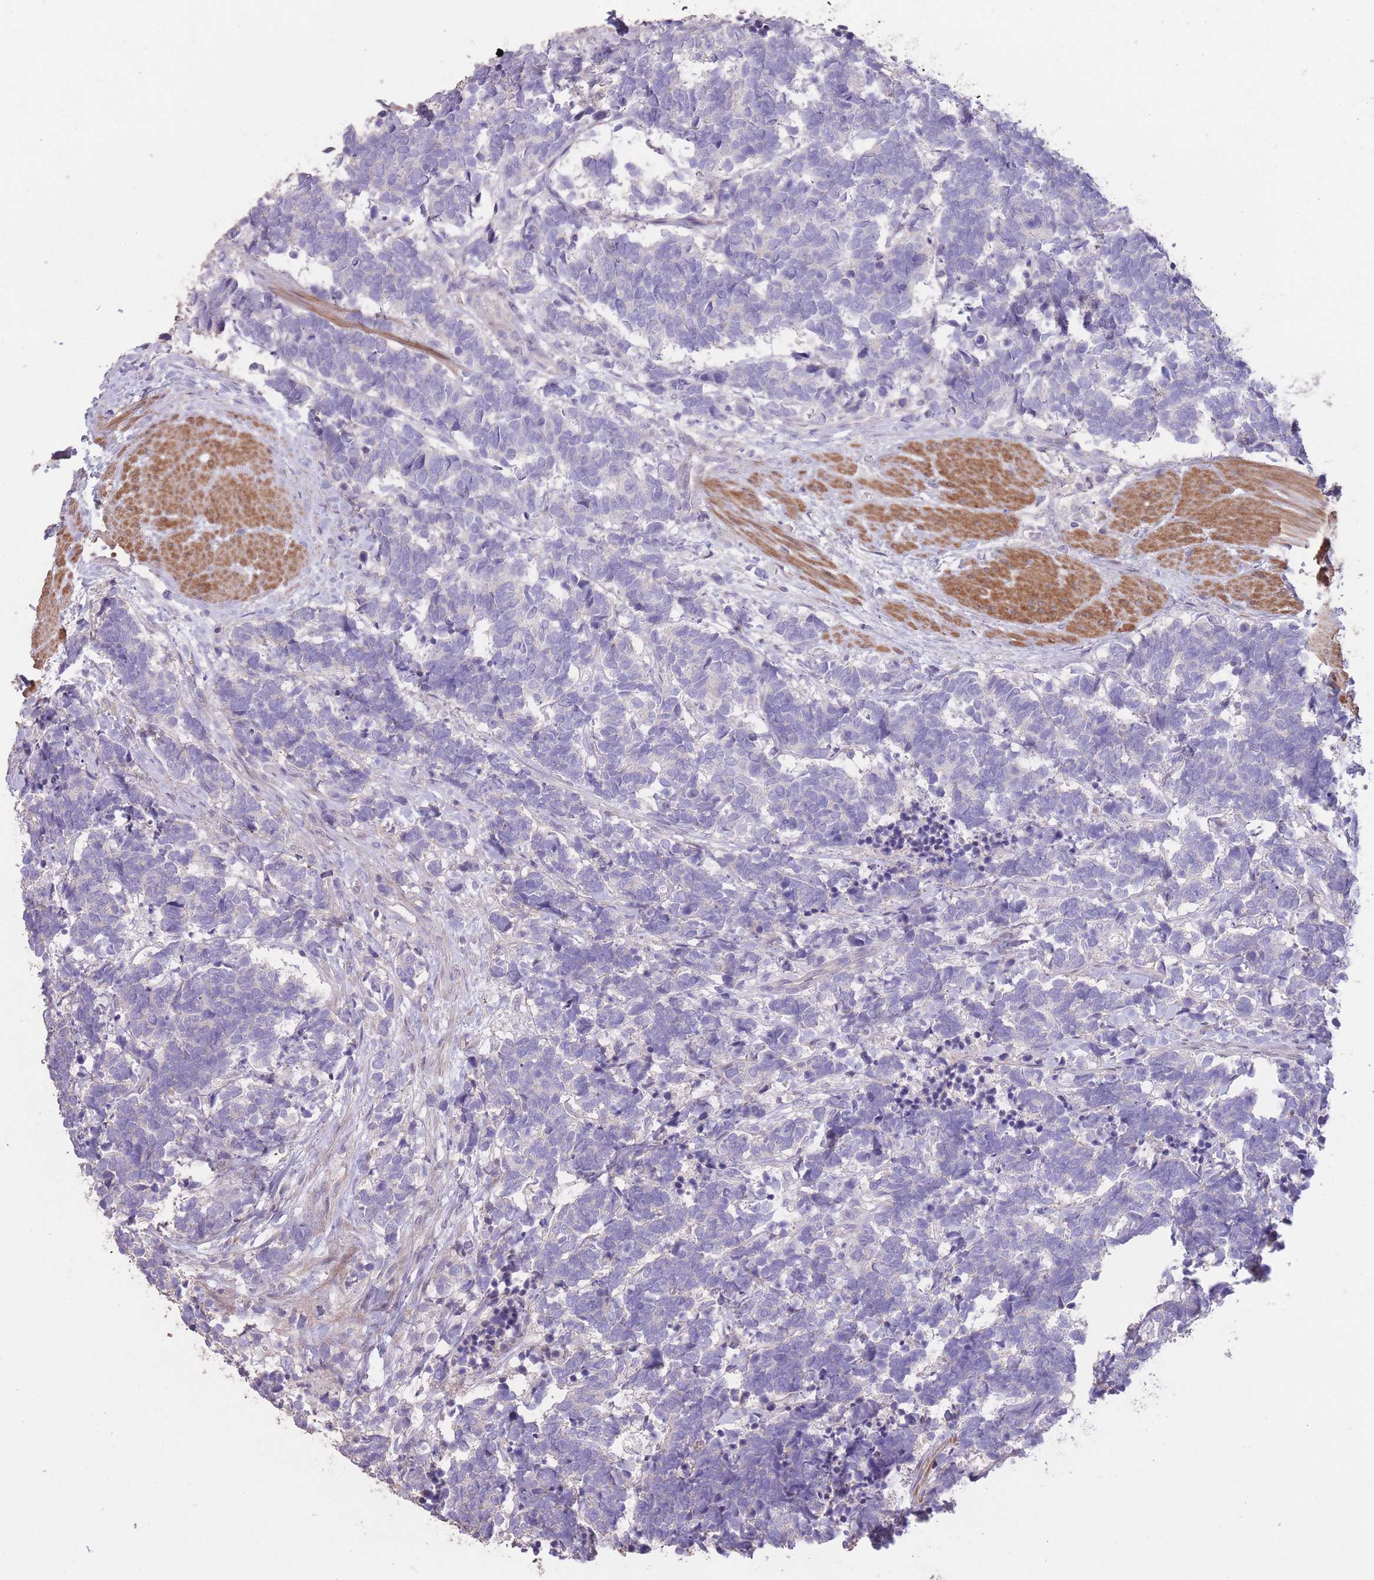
{"staining": {"intensity": "negative", "quantity": "none", "location": "none"}, "tissue": "carcinoid", "cell_type": "Tumor cells", "image_type": "cancer", "snomed": [{"axis": "morphology", "description": "Carcinoma, NOS"}, {"axis": "morphology", "description": "Carcinoid, malignant, NOS"}, {"axis": "topography", "description": "Prostate"}], "caption": "High power microscopy image of an immunohistochemistry micrograph of carcinoid, revealing no significant expression in tumor cells. Nuclei are stained in blue.", "gene": "RSPH10B", "patient": {"sex": "male", "age": 57}}